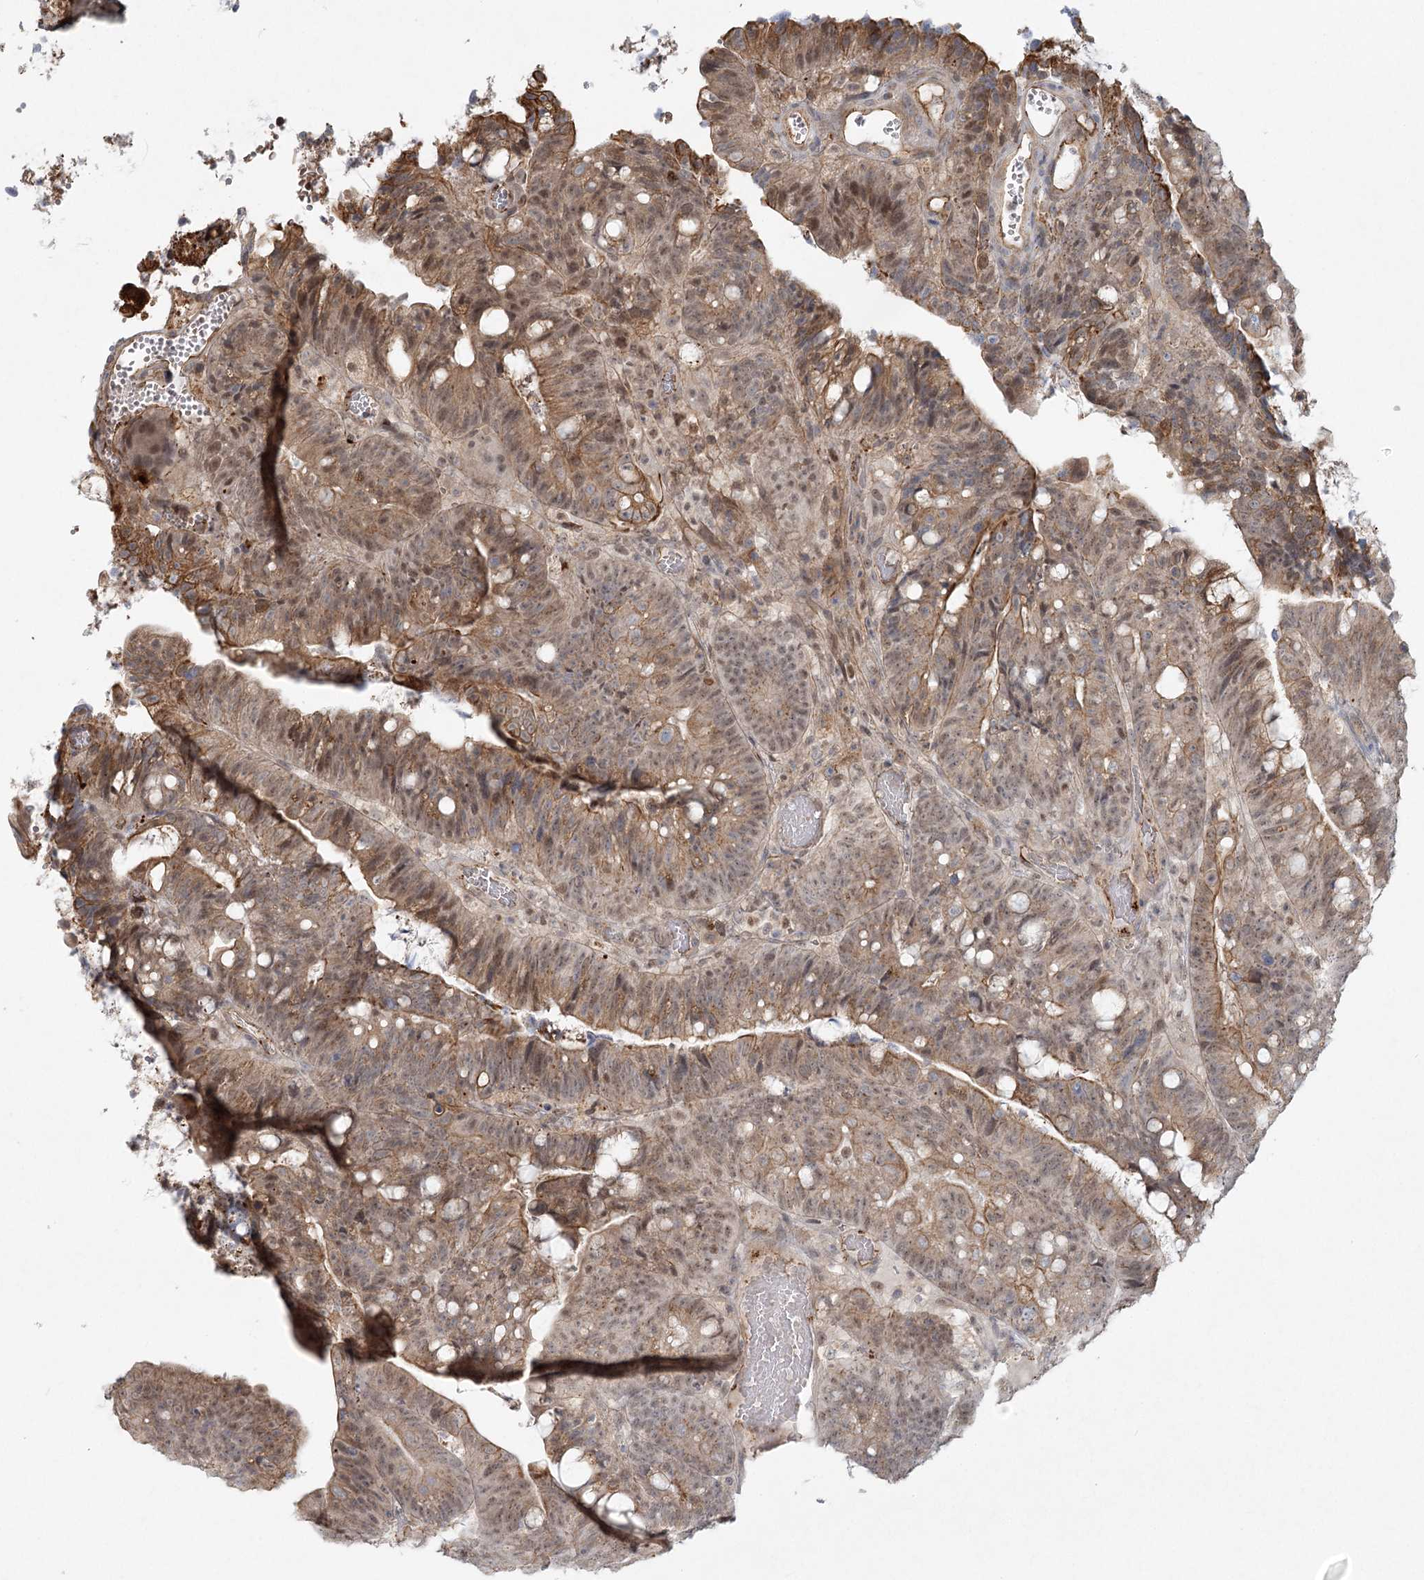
{"staining": {"intensity": "moderate", "quantity": ">75%", "location": "cytoplasmic/membranous,nuclear"}, "tissue": "colorectal cancer", "cell_type": "Tumor cells", "image_type": "cancer", "snomed": [{"axis": "morphology", "description": "Adenocarcinoma, NOS"}, {"axis": "topography", "description": "Colon"}], "caption": "The micrograph exhibits immunohistochemical staining of colorectal cancer. There is moderate cytoplasmic/membranous and nuclear staining is identified in approximately >75% of tumor cells.", "gene": "KBTBD4", "patient": {"sex": "female", "age": 66}}